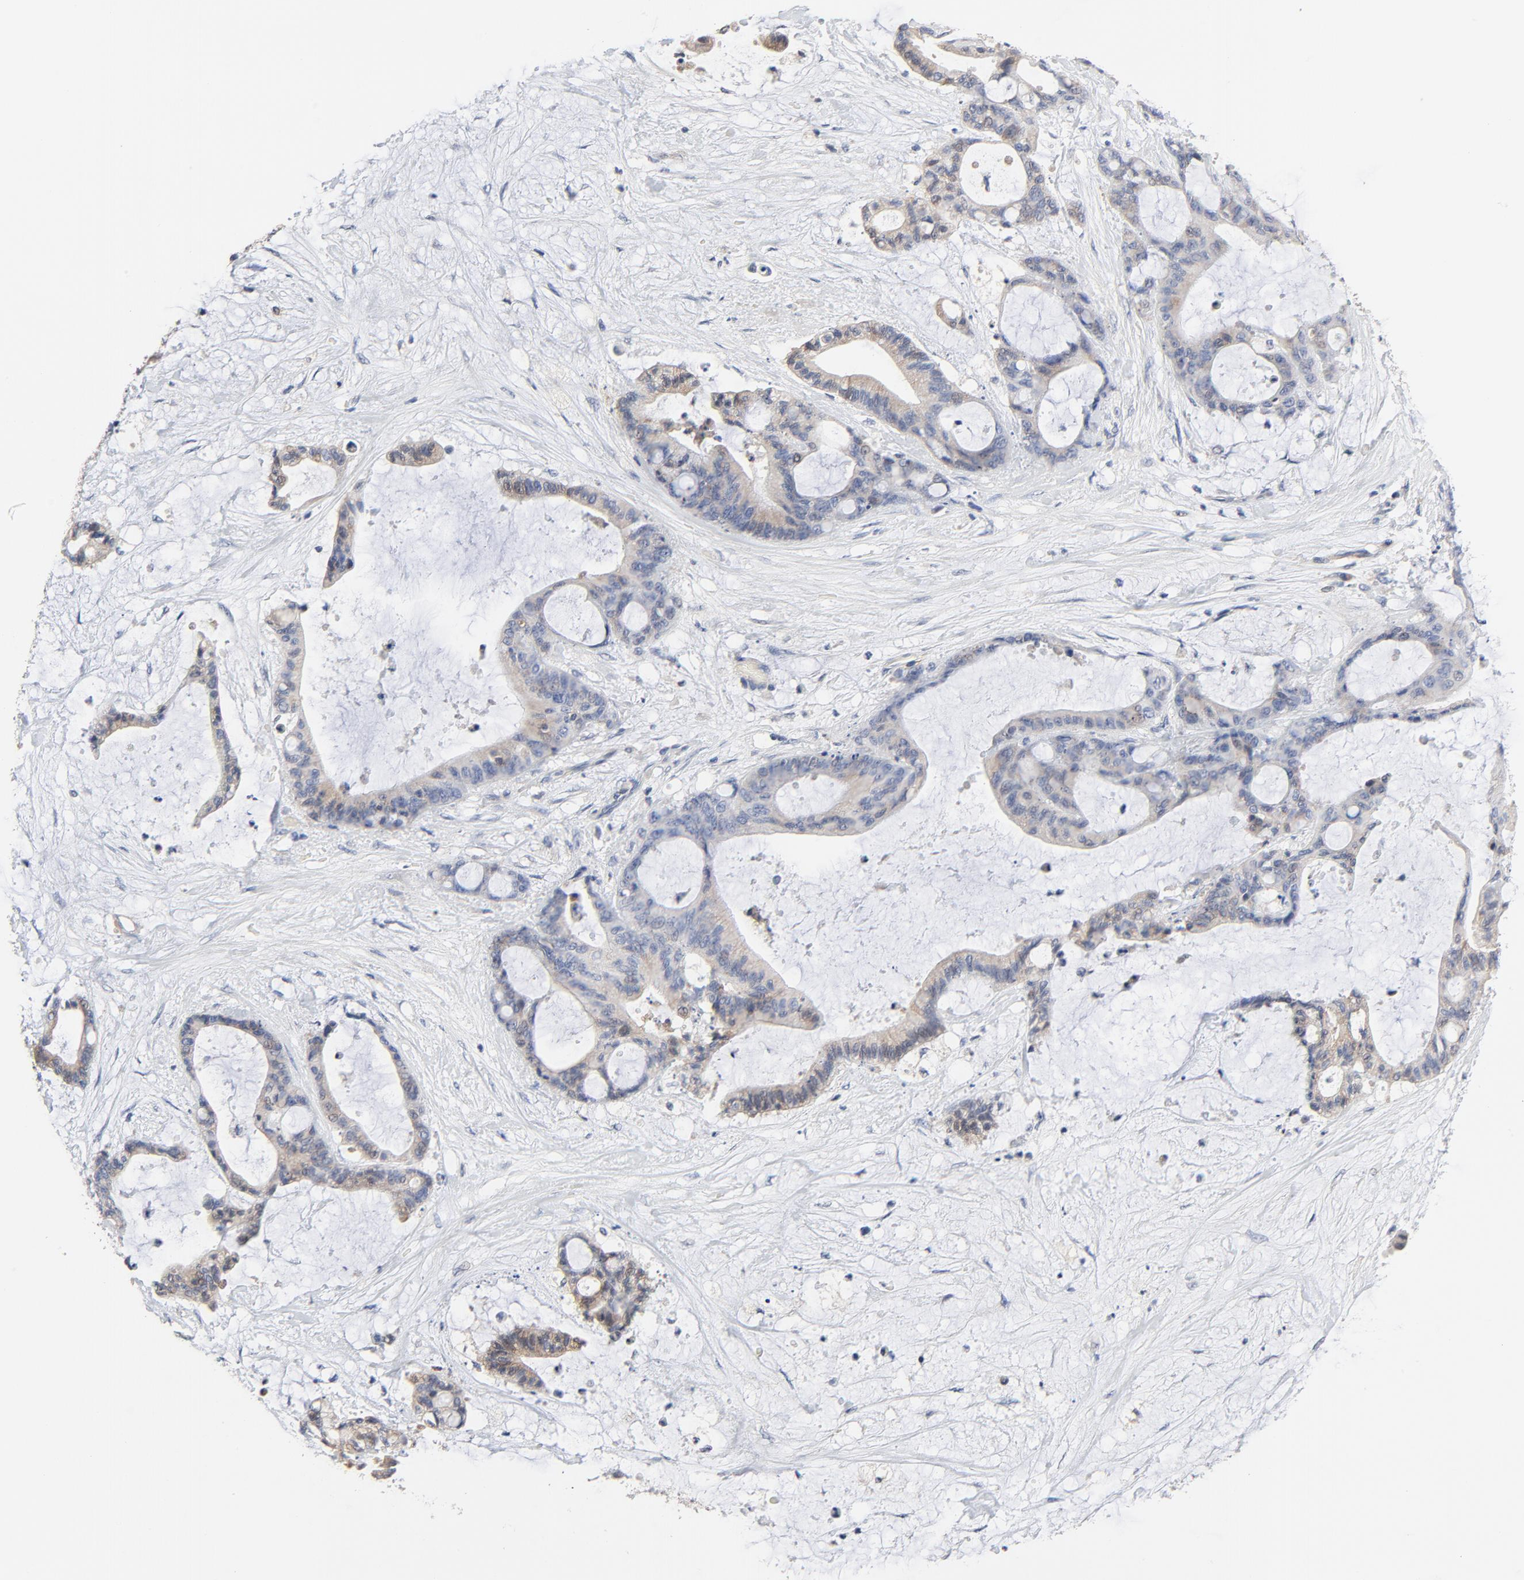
{"staining": {"intensity": "weak", "quantity": "25%-75%", "location": "cytoplasmic/membranous"}, "tissue": "liver cancer", "cell_type": "Tumor cells", "image_type": "cancer", "snomed": [{"axis": "morphology", "description": "Cholangiocarcinoma"}, {"axis": "topography", "description": "Liver"}], "caption": "Brown immunohistochemical staining in human liver cancer (cholangiocarcinoma) shows weak cytoplasmic/membranous expression in approximately 25%-75% of tumor cells.", "gene": "SKAP1", "patient": {"sex": "female", "age": 73}}